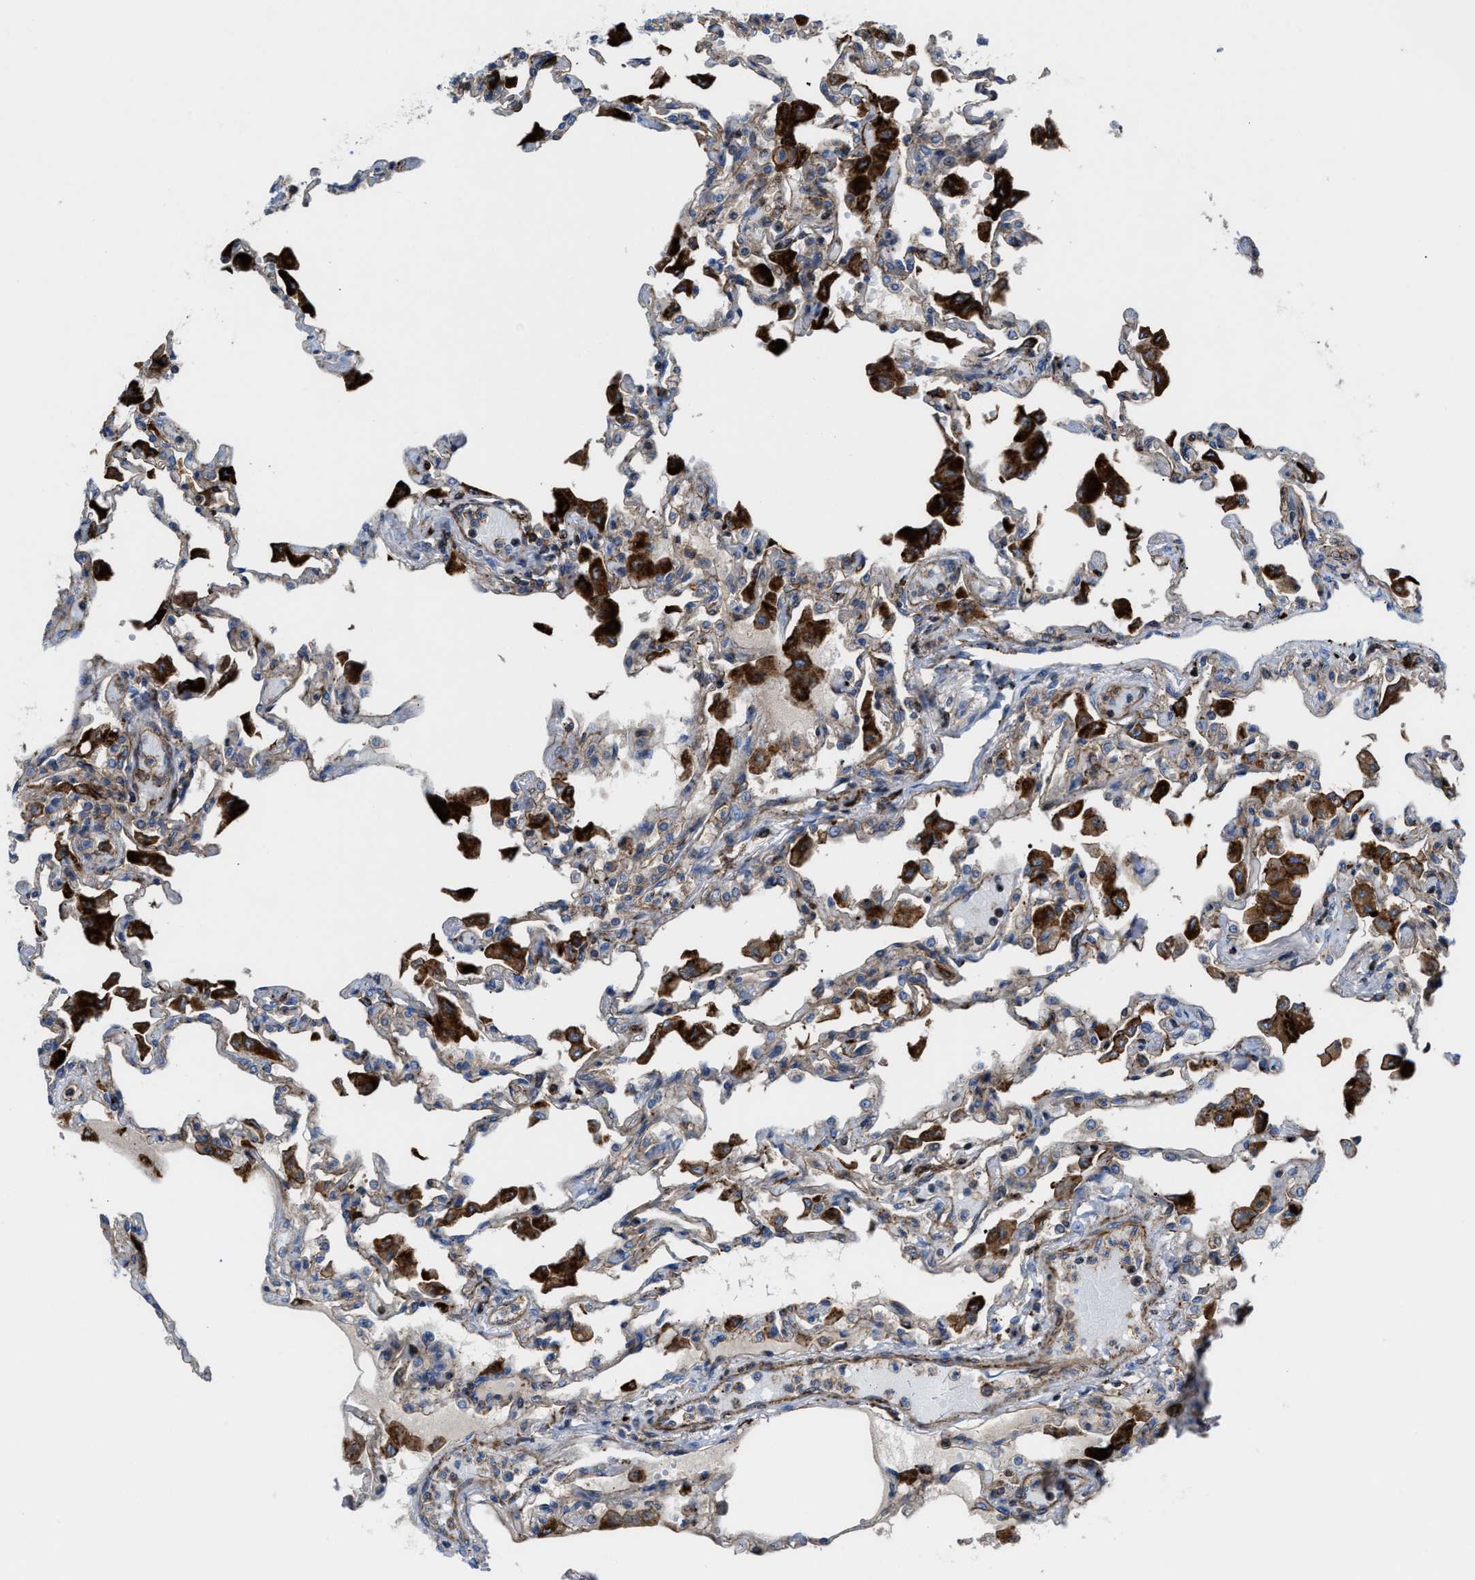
{"staining": {"intensity": "weak", "quantity": "25%-75%", "location": "cytoplasmic/membranous"}, "tissue": "lung", "cell_type": "Alveolar cells", "image_type": "normal", "snomed": [{"axis": "morphology", "description": "Normal tissue, NOS"}, {"axis": "topography", "description": "Bronchus"}, {"axis": "topography", "description": "Lung"}], "caption": "Protein expression analysis of benign lung exhibits weak cytoplasmic/membranous expression in approximately 25%-75% of alveolar cells. Ihc stains the protein of interest in brown and the nuclei are stained blue.", "gene": "AGPAT2", "patient": {"sex": "female", "age": 49}}